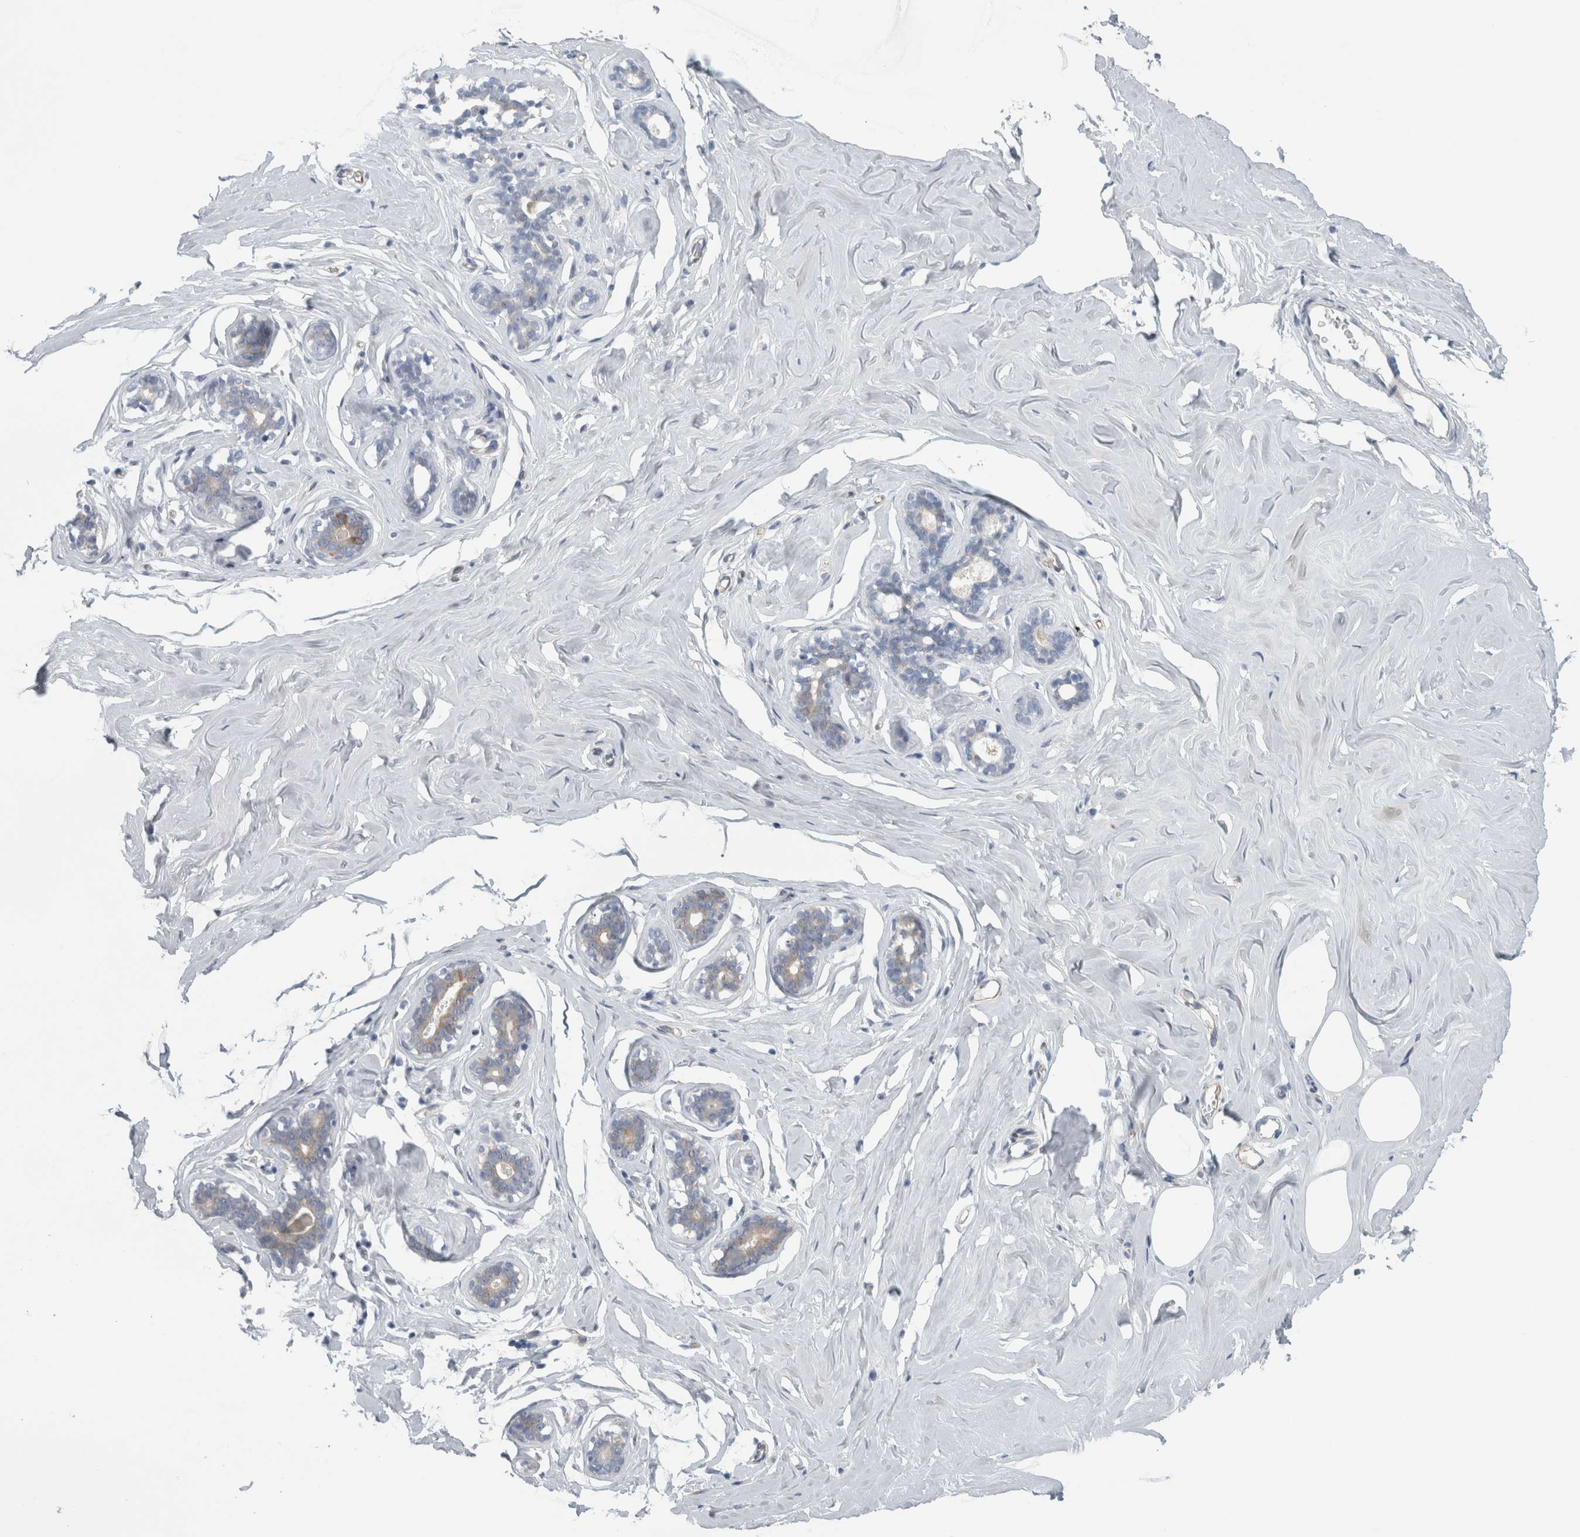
{"staining": {"intensity": "negative", "quantity": "none", "location": "none"}, "tissue": "adipose tissue", "cell_type": "Adipocytes", "image_type": "normal", "snomed": [{"axis": "morphology", "description": "Normal tissue, NOS"}, {"axis": "morphology", "description": "Fibrosis, NOS"}, {"axis": "topography", "description": "Breast"}, {"axis": "topography", "description": "Adipose tissue"}], "caption": "This is an IHC photomicrograph of unremarkable human adipose tissue. There is no expression in adipocytes.", "gene": "B3GNT3", "patient": {"sex": "female", "age": 39}}